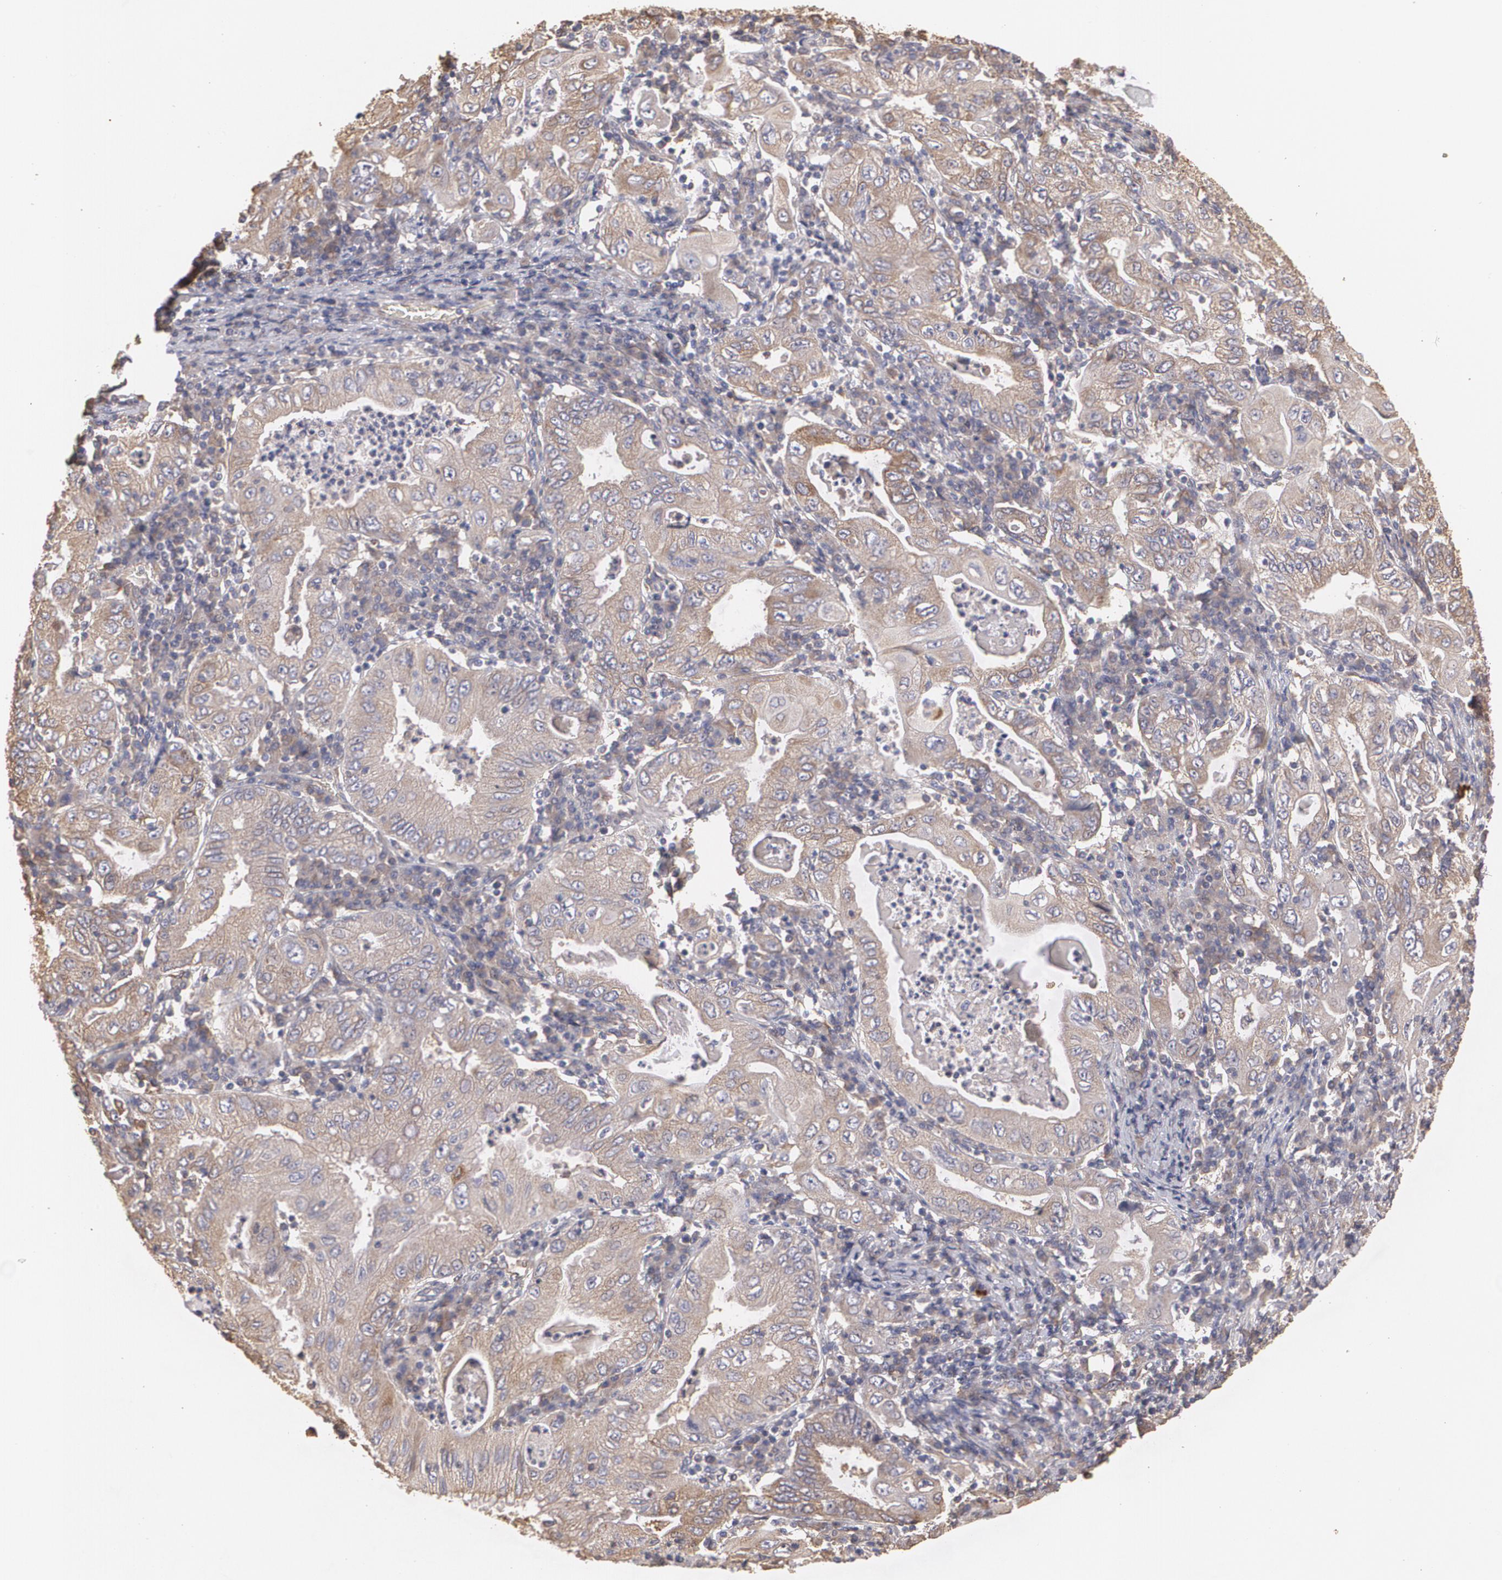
{"staining": {"intensity": "weak", "quantity": ">75%", "location": "cytoplasmic/membranous"}, "tissue": "stomach cancer", "cell_type": "Tumor cells", "image_type": "cancer", "snomed": [{"axis": "morphology", "description": "Normal tissue, NOS"}, {"axis": "morphology", "description": "Adenocarcinoma, NOS"}, {"axis": "topography", "description": "Esophagus"}, {"axis": "topography", "description": "Stomach, upper"}, {"axis": "topography", "description": "Peripheral nerve tissue"}], "caption": "About >75% of tumor cells in stomach cancer exhibit weak cytoplasmic/membranous protein staining as visualized by brown immunohistochemical staining.", "gene": "PON1", "patient": {"sex": "male", "age": 62}}